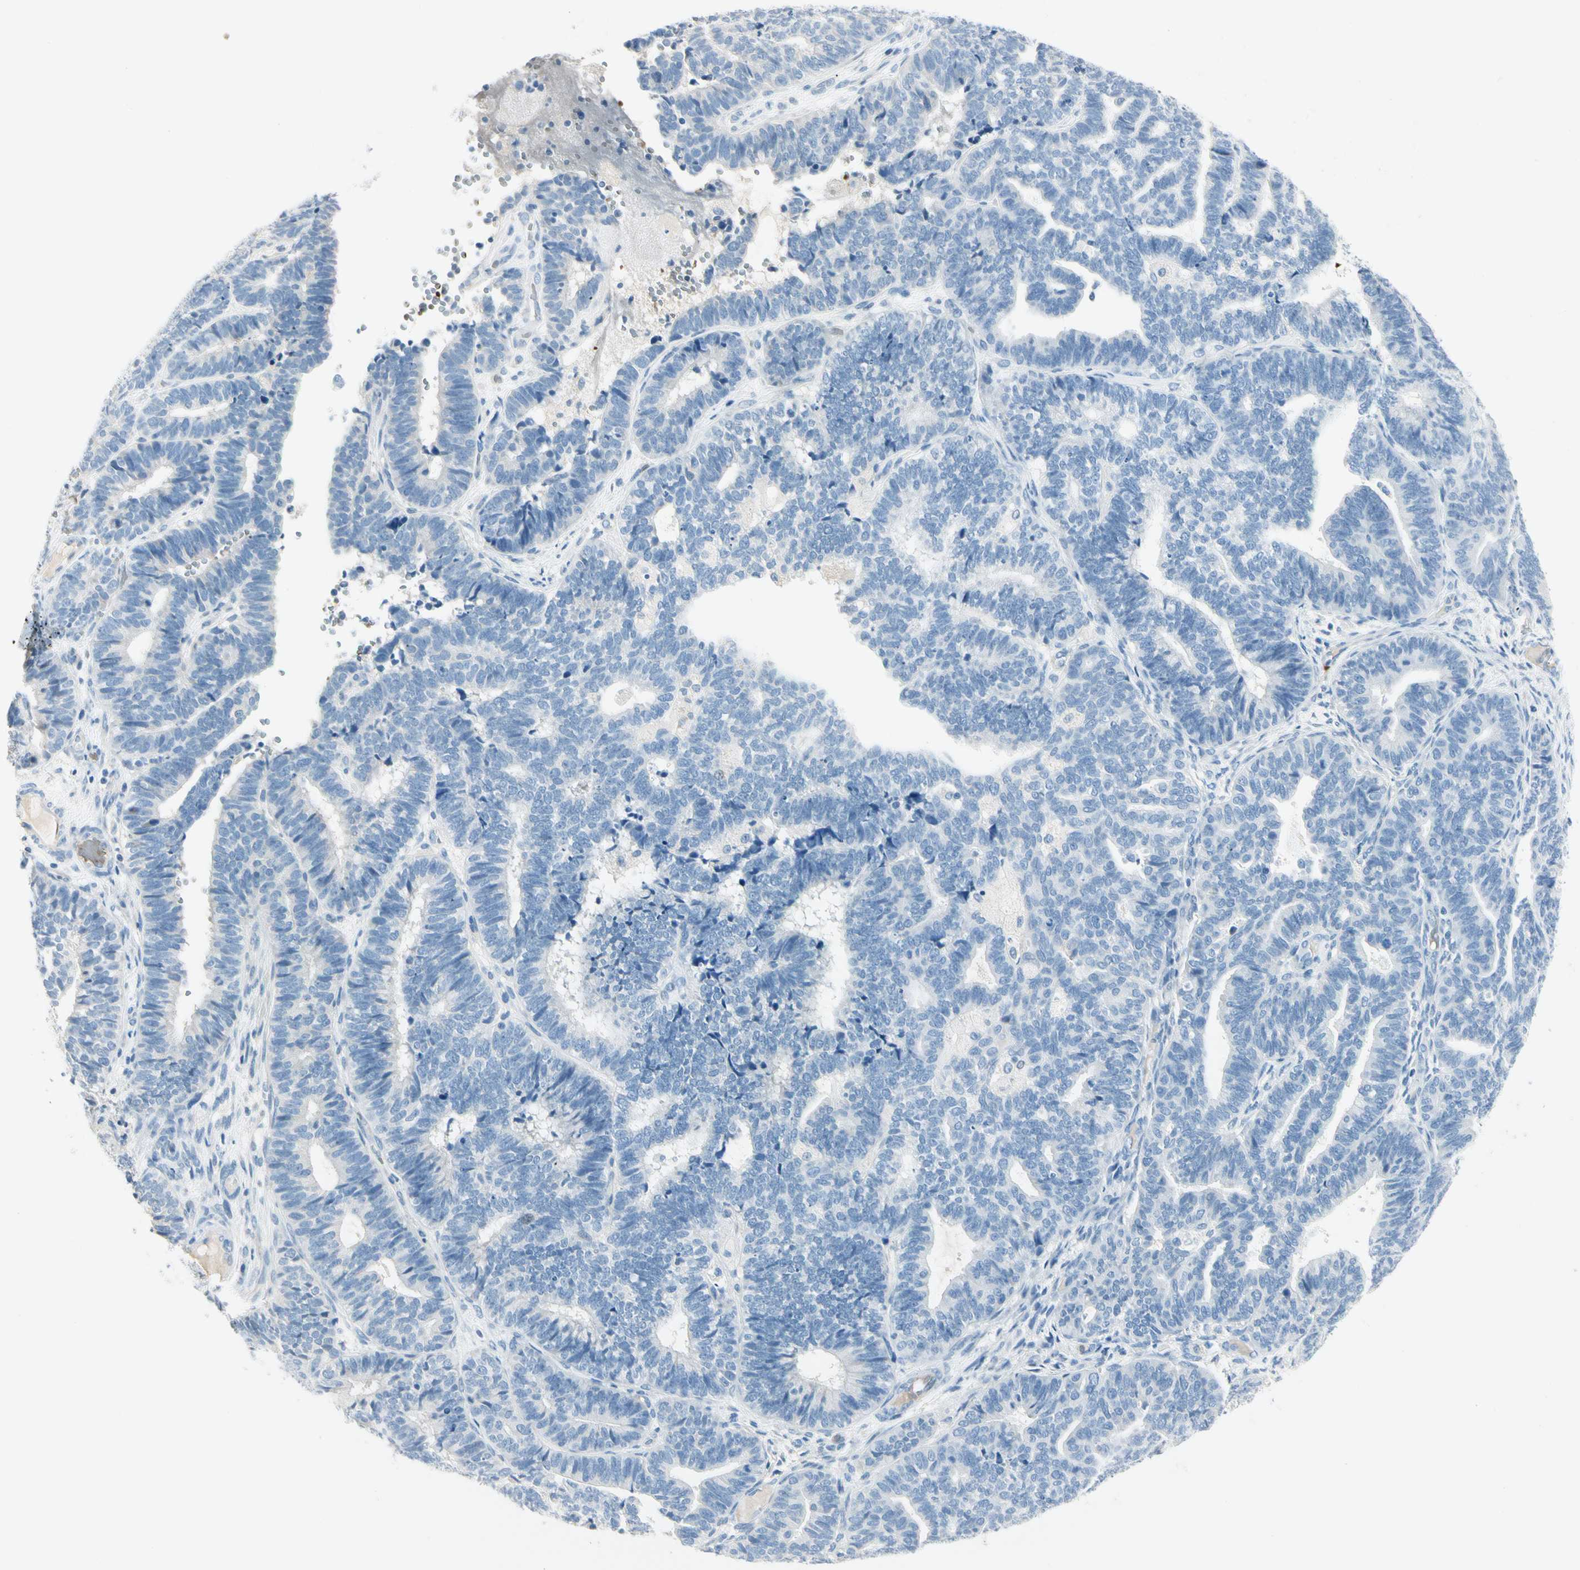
{"staining": {"intensity": "negative", "quantity": "none", "location": "none"}, "tissue": "endometrial cancer", "cell_type": "Tumor cells", "image_type": "cancer", "snomed": [{"axis": "morphology", "description": "Adenocarcinoma, NOS"}, {"axis": "topography", "description": "Endometrium"}], "caption": "This is an IHC photomicrograph of human endometrial adenocarcinoma. There is no positivity in tumor cells.", "gene": "CA1", "patient": {"sex": "female", "age": 70}}